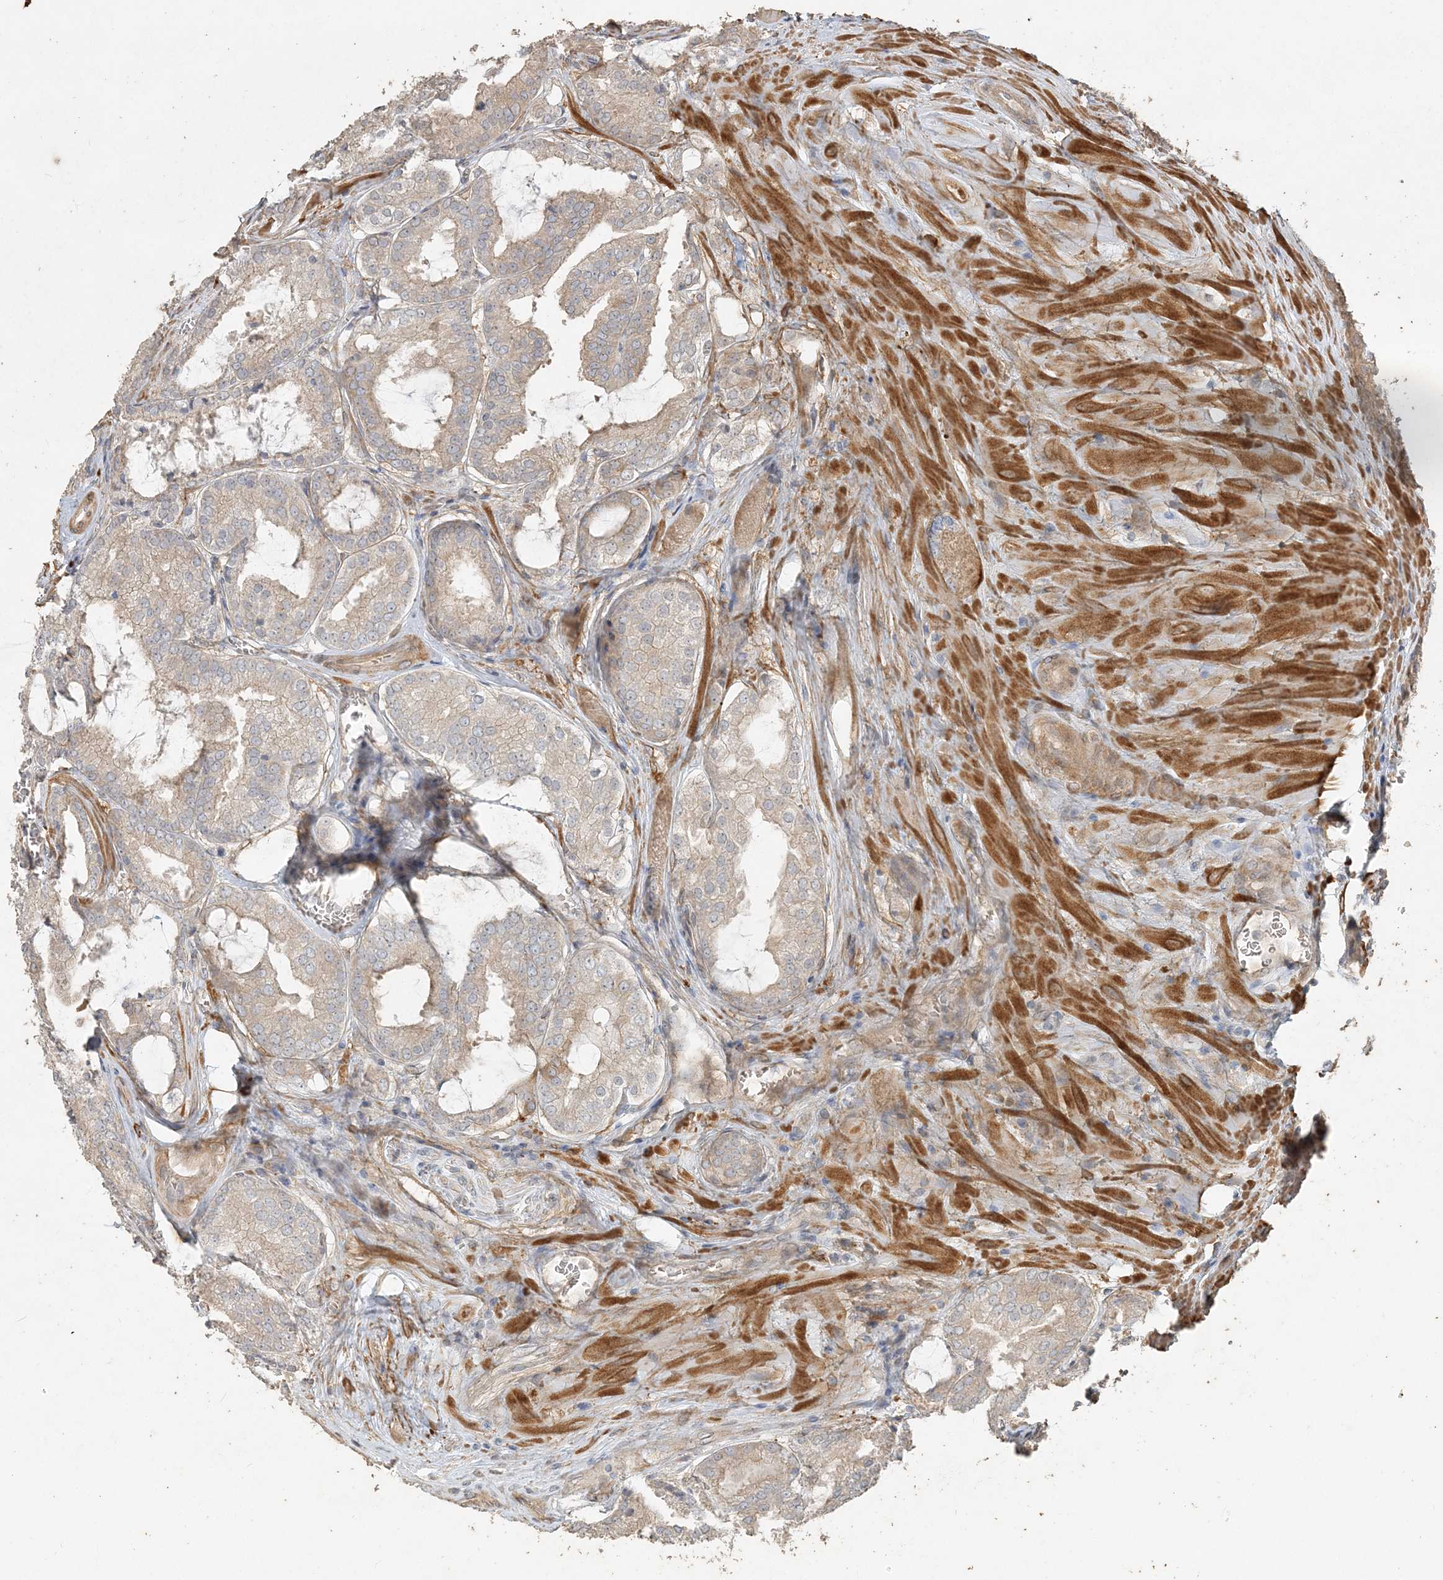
{"staining": {"intensity": "weak", "quantity": "<25%", "location": "cytoplasmic/membranous"}, "tissue": "prostate cancer", "cell_type": "Tumor cells", "image_type": "cancer", "snomed": [{"axis": "morphology", "description": "Adenocarcinoma, Low grade"}, {"axis": "topography", "description": "Prostate"}], "caption": "There is no significant staining in tumor cells of prostate adenocarcinoma (low-grade).", "gene": "RNF145", "patient": {"sex": "male", "age": 67}}